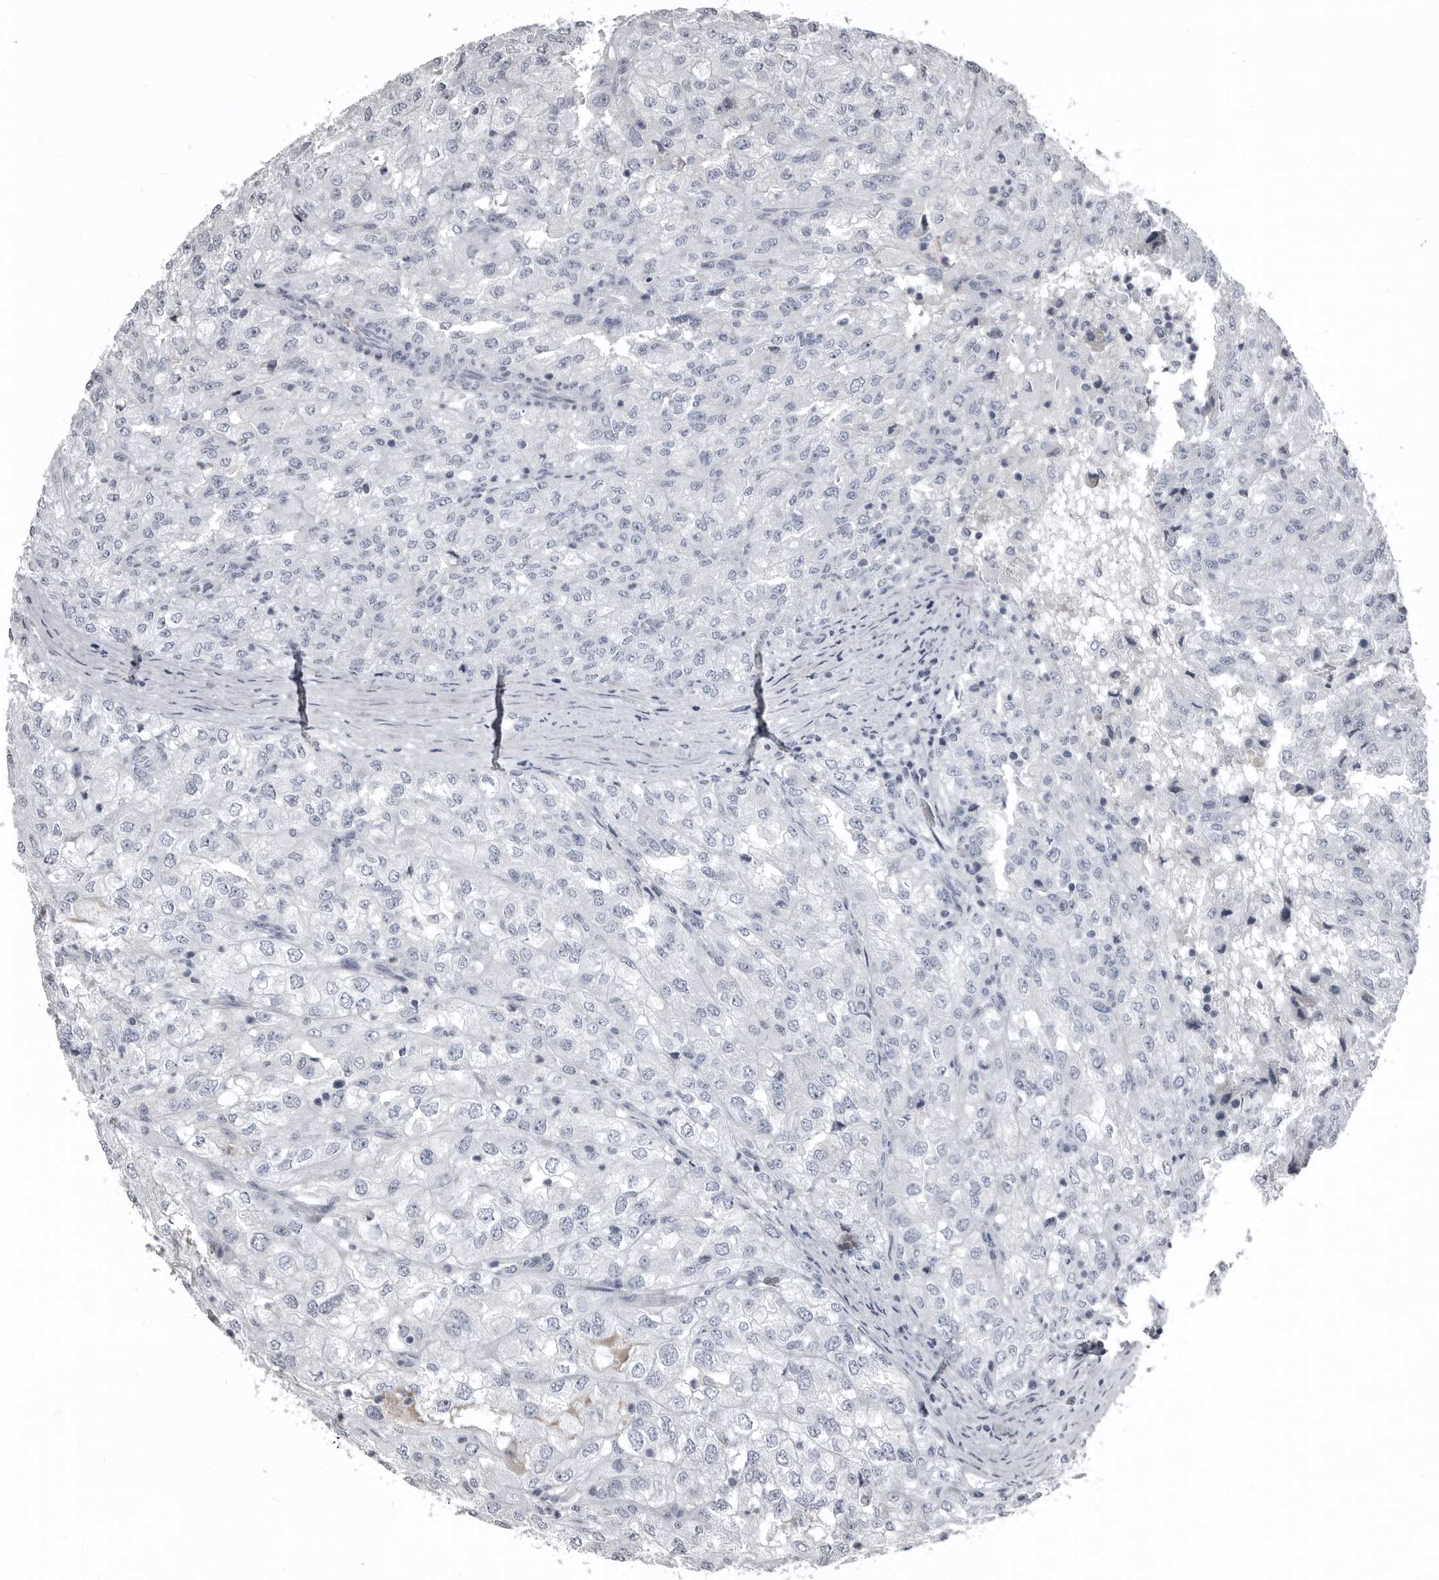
{"staining": {"intensity": "negative", "quantity": "none", "location": "none"}, "tissue": "renal cancer", "cell_type": "Tumor cells", "image_type": "cancer", "snomed": [{"axis": "morphology", "description": "Adenocarcinoma, NOS"}, {"axis": "topography", "description": "Kidney"}], "caption": "An IHC photomicrograph of renal cancer (adenocarcinoma) is shown. There is no staining in tumor cells of renal cancer (adenocarcinoma).", "gene": "GREB1", "patient": {"sex": "female", "age": 54}}